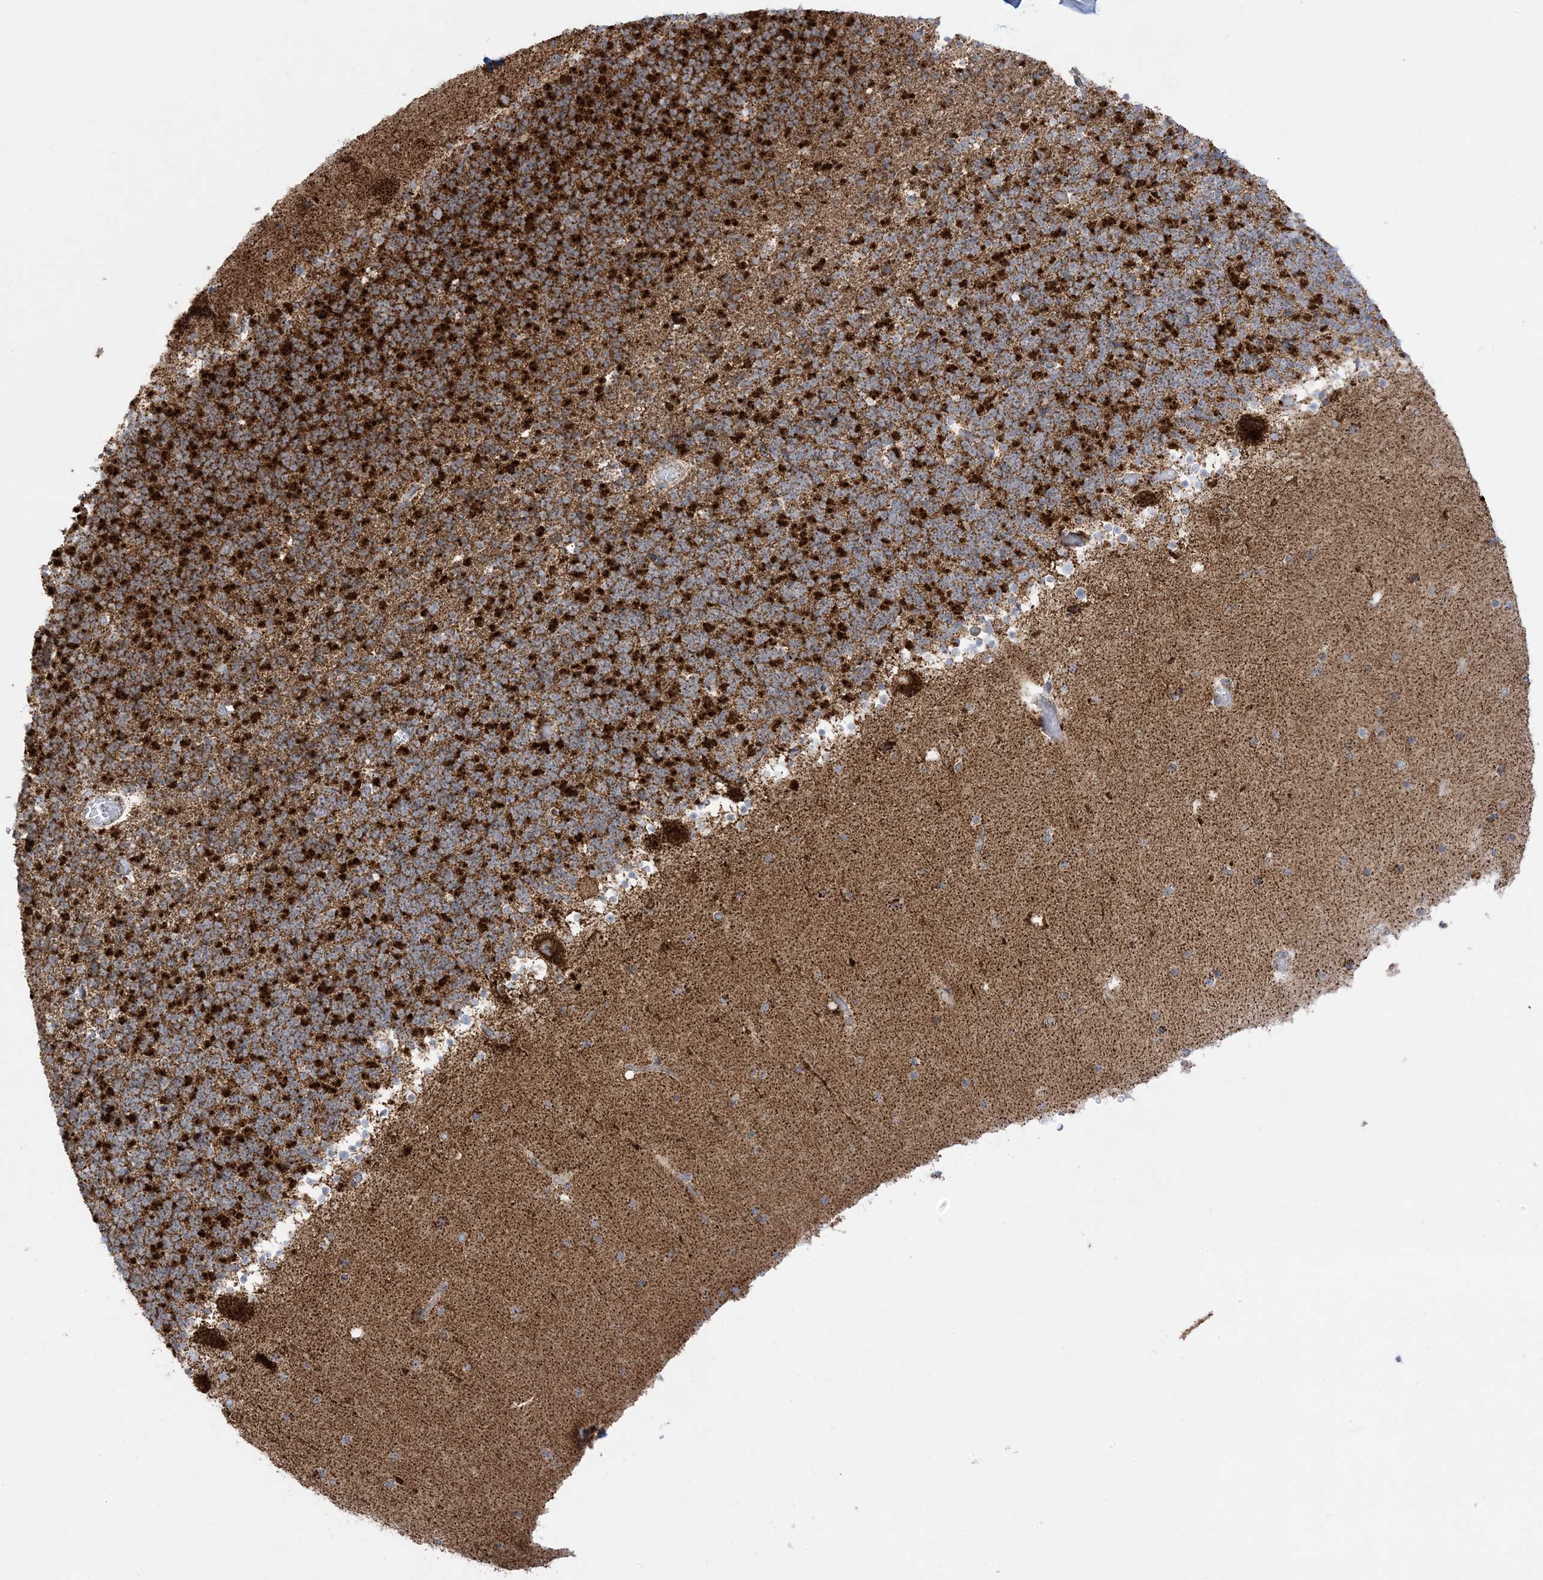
{"staining": {"intensity": "strong", "quantity": ">75%", "location": "cytoplasmic/membranous"}, "tissue": "cerebellum", "cell_type": "Cells in granular layer", "image_type": "normal", "snomed": [{"axis": "morphology", "description": "Normal tissue, NOS"}, {"axis": "topography", "description": "Cerebellum"}], "caption": "IHC of unremarkable human cerebellum exhibits high levels of strong cytoplasmic/membranous positivity in approximately >75% of cells in granular layer.", "gene": "MRPS36", "patient": {"sex": "male", "age": 57}}